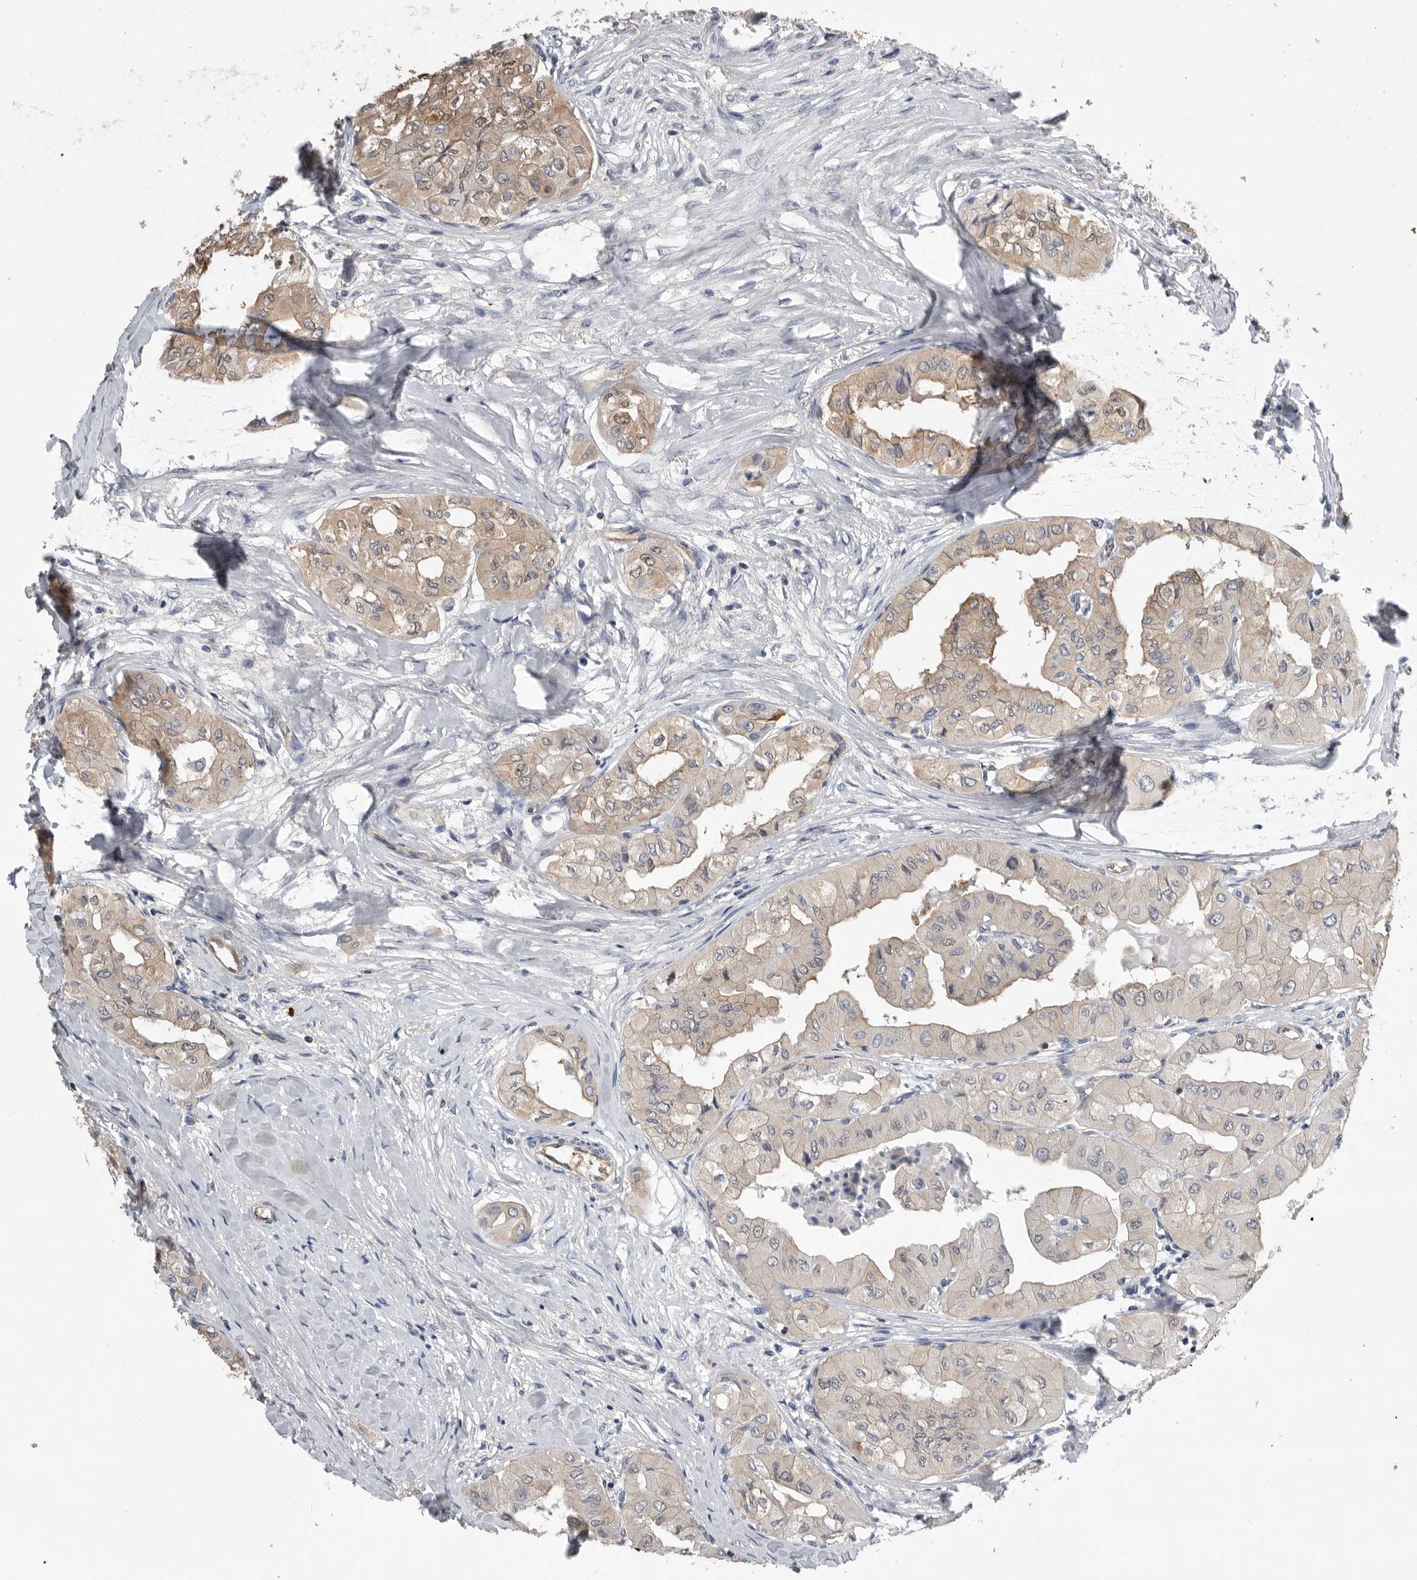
{"staining": {"intensity": "weak", "quantity": "25%-75%", "location": "cytoplasmic/membranous,nuclear"}, "tissue": "thyroid cancer", "cell_type": "Tumor cells", "image_type": "cancer", "snomed": [{"axis": "morphology", "description": "Papillary adenocarcinoma, NOS"}, {"axis": "topography", "description": "Thyroid gland"}], "caption": "Tumor cells reveal low levels of weak cytoplasmic/membranous and nuclear expression in about 25%-75% of cells in human thyroid papillary adenocarcinoma. The staining was performed using DAB to visualize the protein expression in brown, while the nuclei were stained in blue with hematoxylin (Magnification: 20x).", "gene": "PDCD4", "patient": {"sex": "female", "age": 59}}